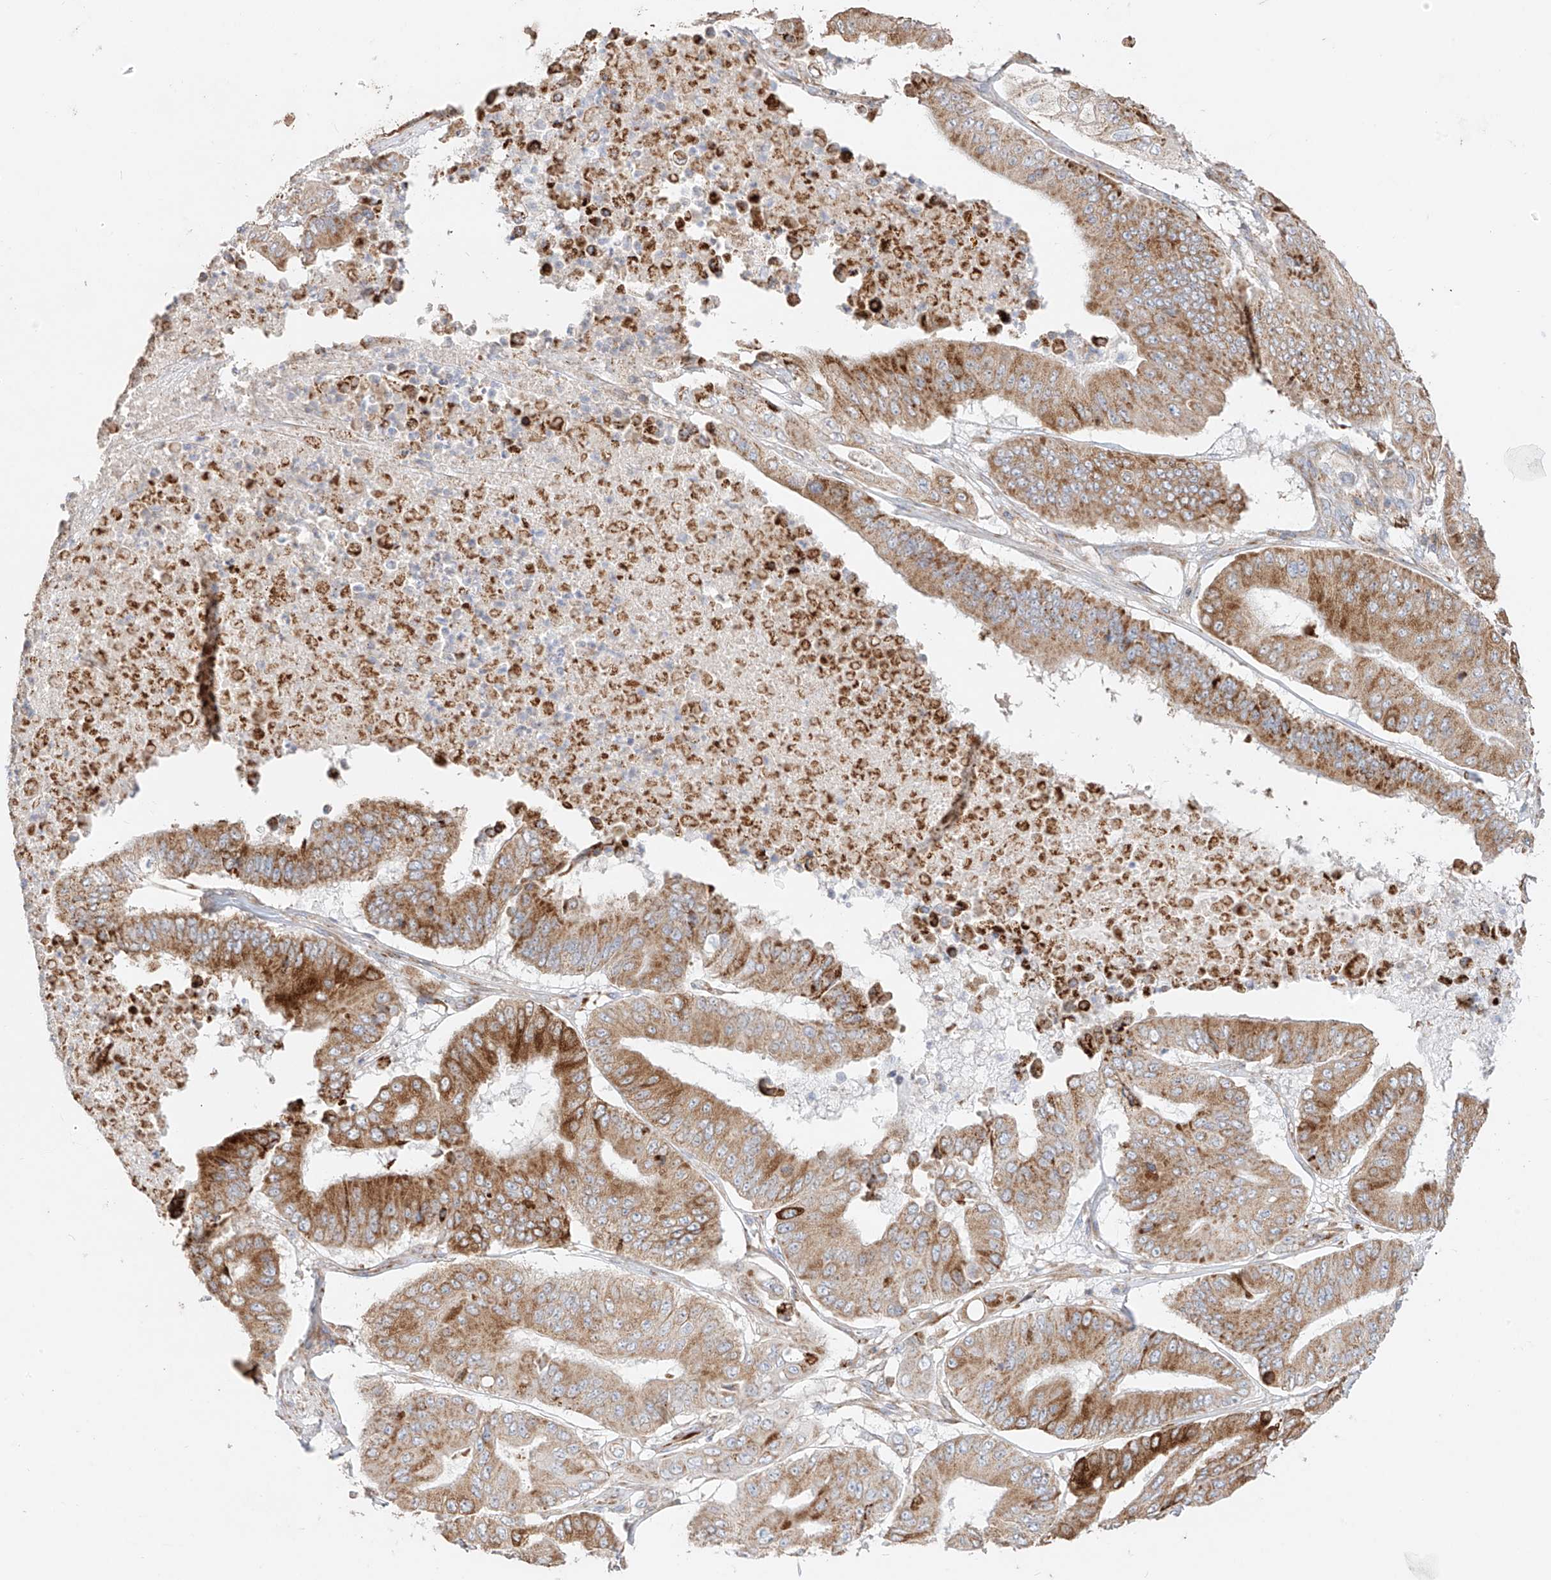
{"staining": {"intensity": "strong", "quantity": ">75%", "location": "cytoplasmic/membranous"}, "tissue": "pancreatic cancer", "cell_type": "Tumor cells", "image_type": "cancer", "snomed": [{"axis": "morphology", "description": "Adenocarcinoma, NOS"}, {"axis": "topography", "description": "Pancreas"}], "caption": "An immunohistochemistry histopathology image of tumor tissue is shown. Protein staining in brown labels strong cytoplasmic/membranous positivity in pancreatic adenocarcinoma within tumor cells.", "gene": "COLGALT2", "patient": {"sex": "female", "age": 77}}